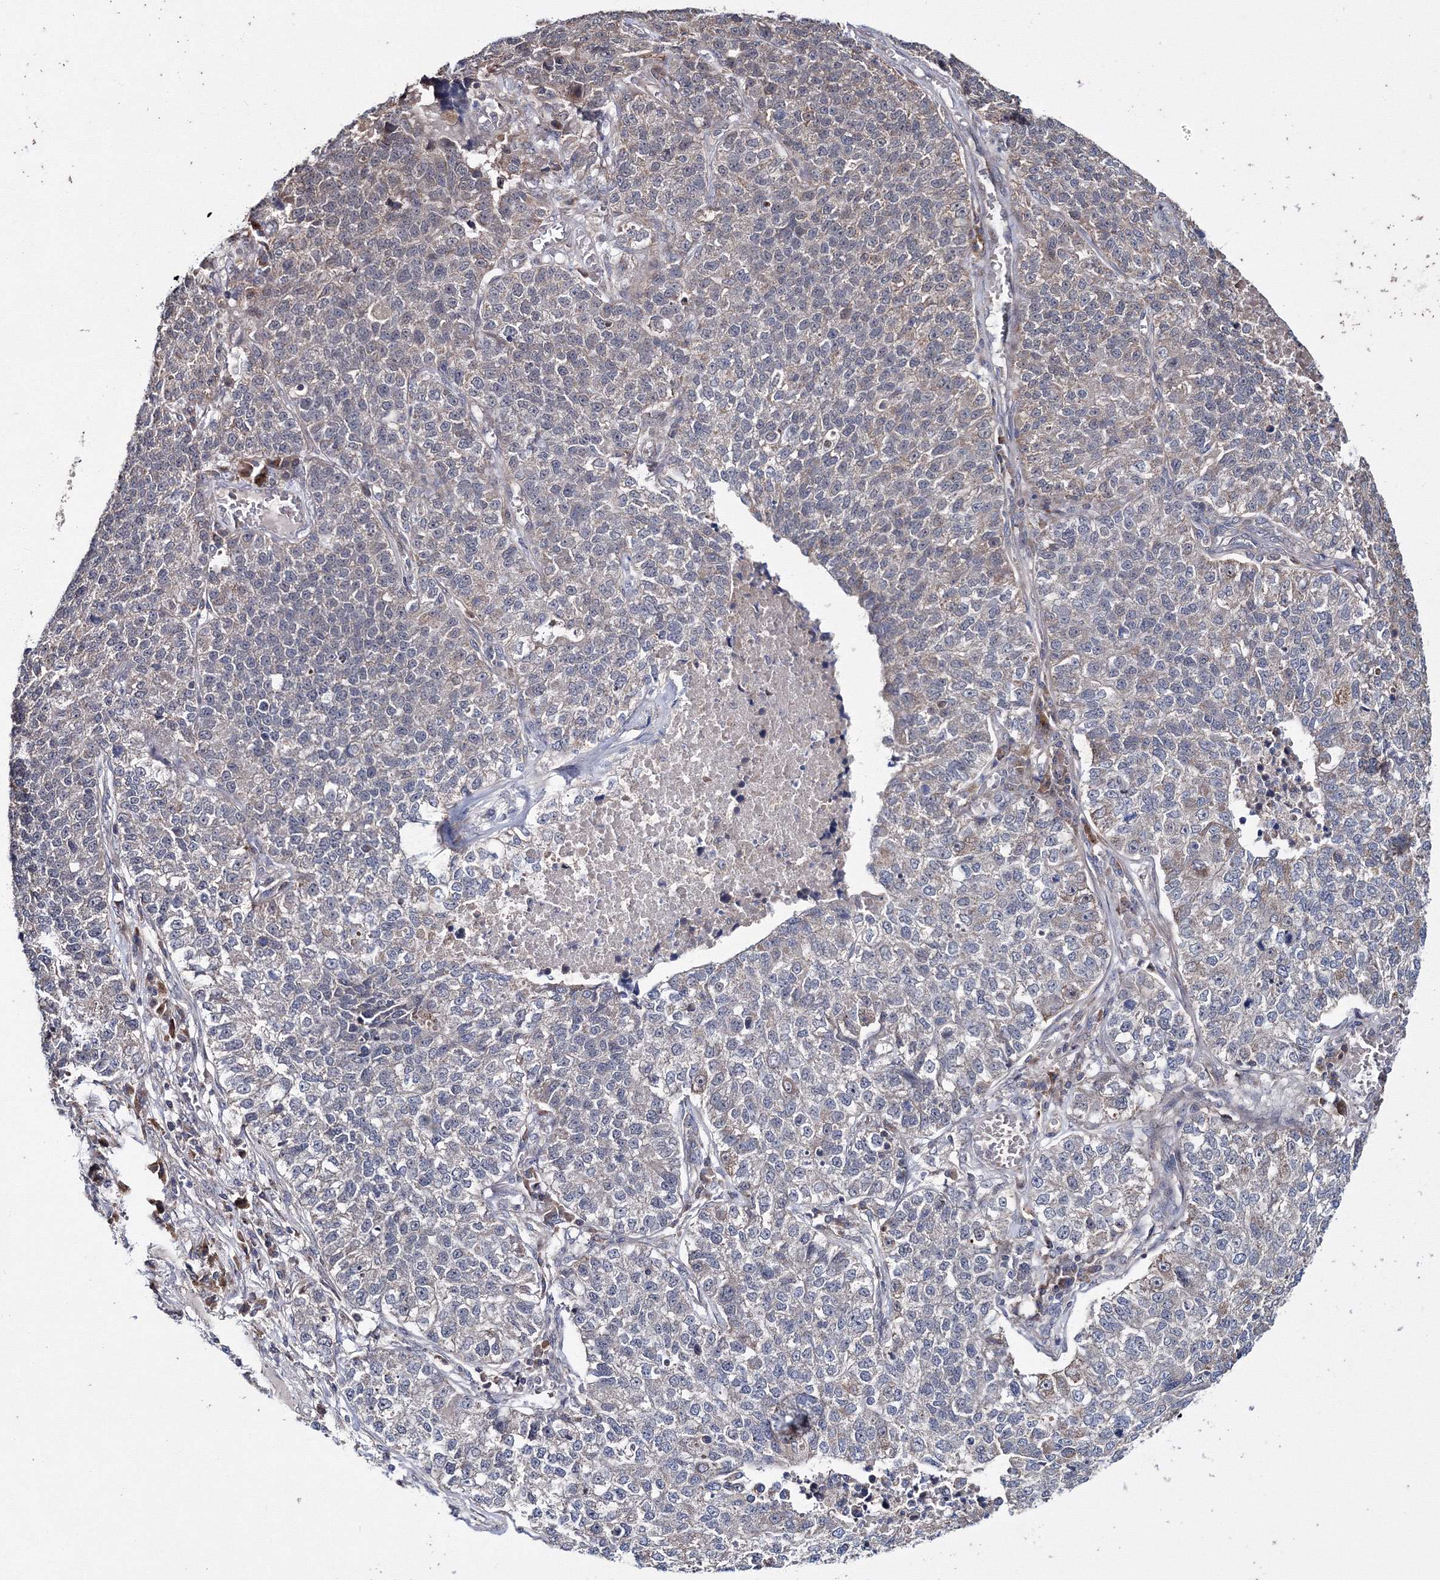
{"staining": {"intensity": "negative", "quantity": "none", "location": "none"}, "tissue": "lung cancer", "cell_type": "Tumor cells", "image_type": "cancer", "snomed": [{"axis": "morphology", "description": "Adenocarcinoma, NOS"}, {"axis": "topography", "description": "Lung"}], "caption": "A high-resolution image shows immunohistochemistry (IHC) staining of lung adenocarcinoma, which reveals no significant expression in tumor cells.", "gene": "PPP2R2B", "patient": {"sex": "male", "age": 49}}